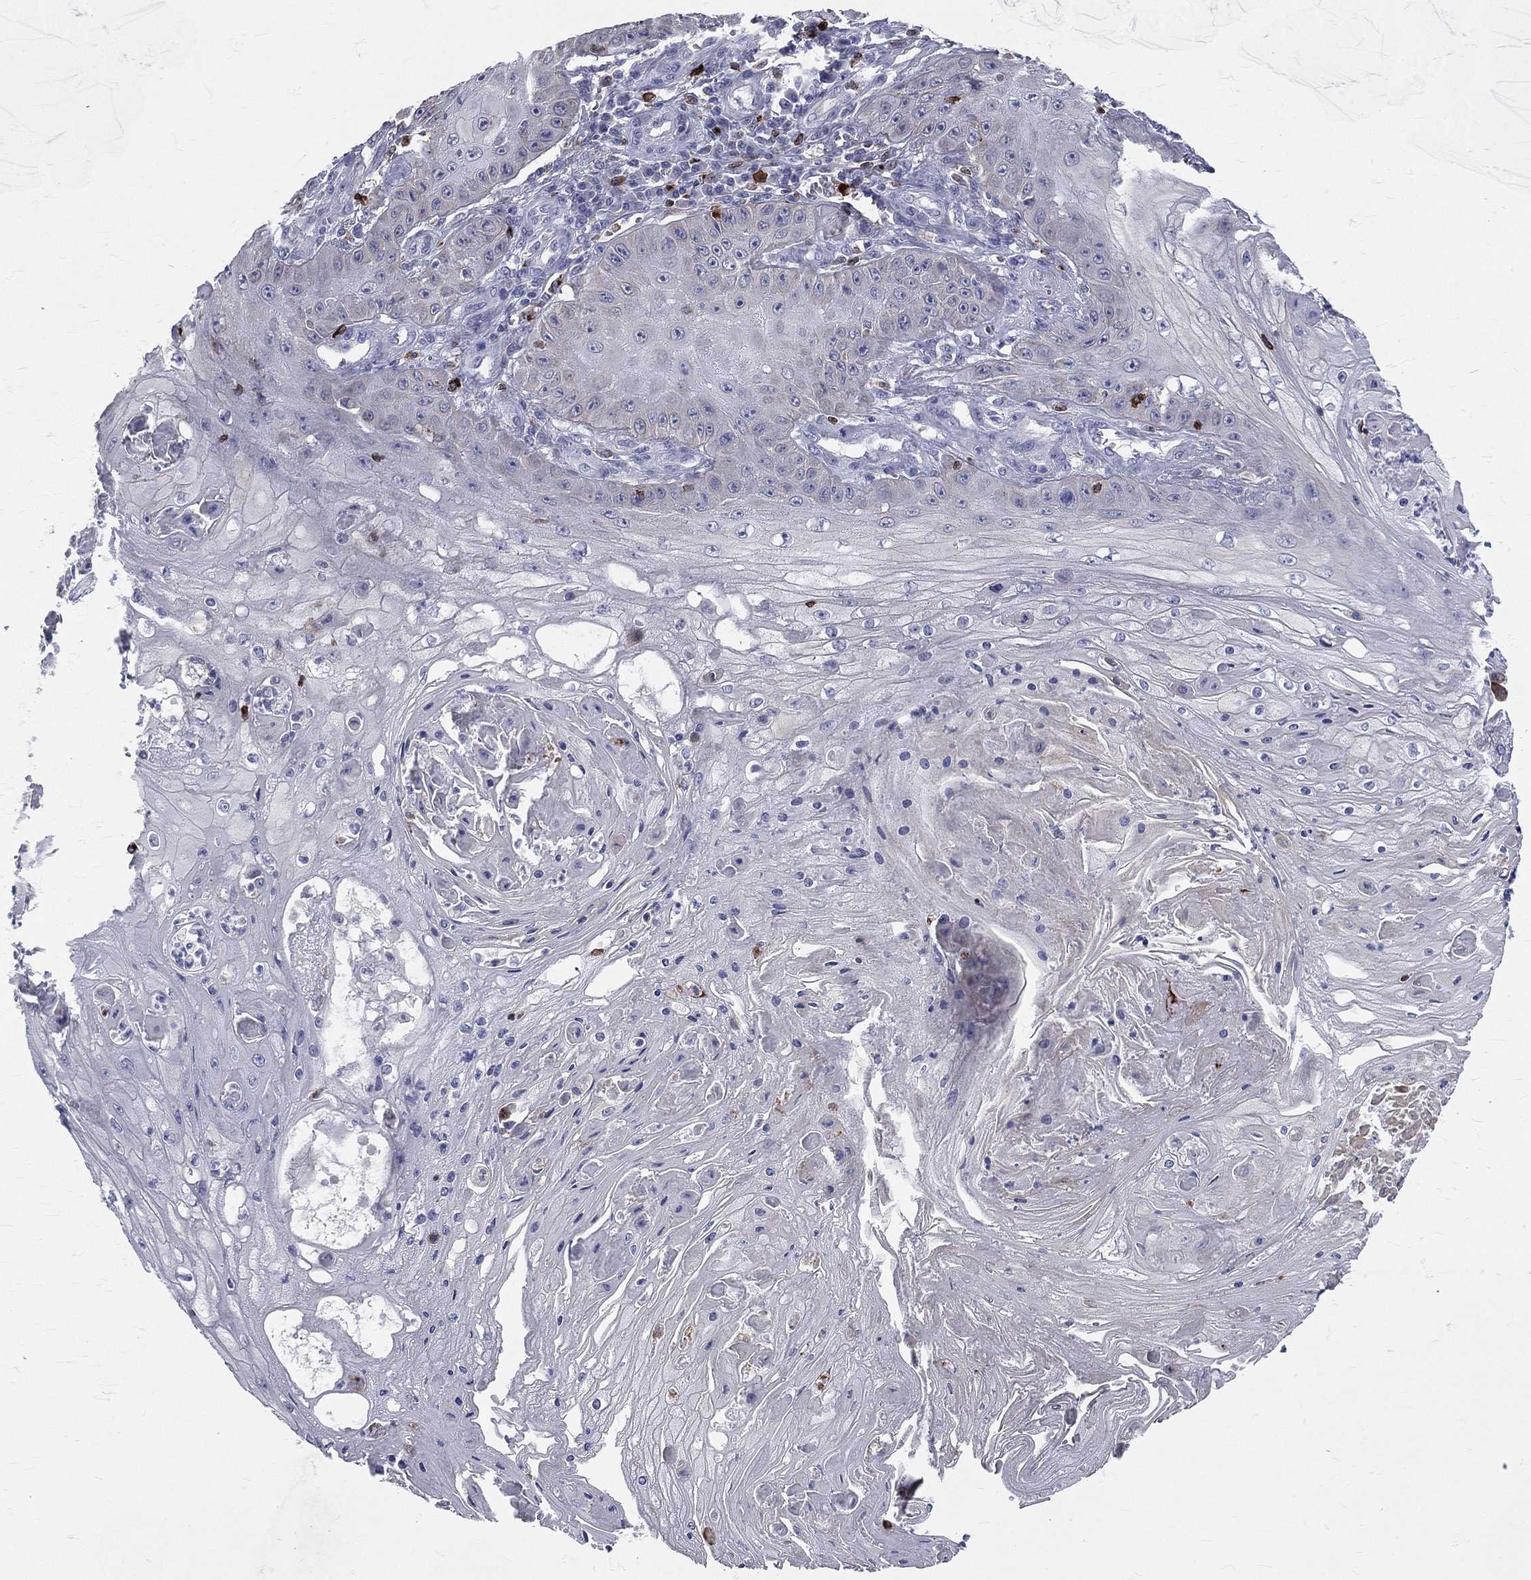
{"staining": {"intensity": "negative", "quantity": "none", "location": "none"}, "tissue": "skin cancer", "cell_type": "Tumor cells", "image_type": "cancer", "snomed": [{"axis": "morphology", "description": "Squamous cell carcinoma, NOS"}, {"axis": "topography", "description": "Skin"}], "caption": "High power microscopy image of an IHC photomicrograph of skin cancer (squamous cell carcinoma), revealing no significant expression in tumor cells. The staining is performed using DAB brown chromogen with nuclei counter-stained in using hematoxylin.", "gene": "CTSW", "patient": {"sex": "male", "age": 70}}